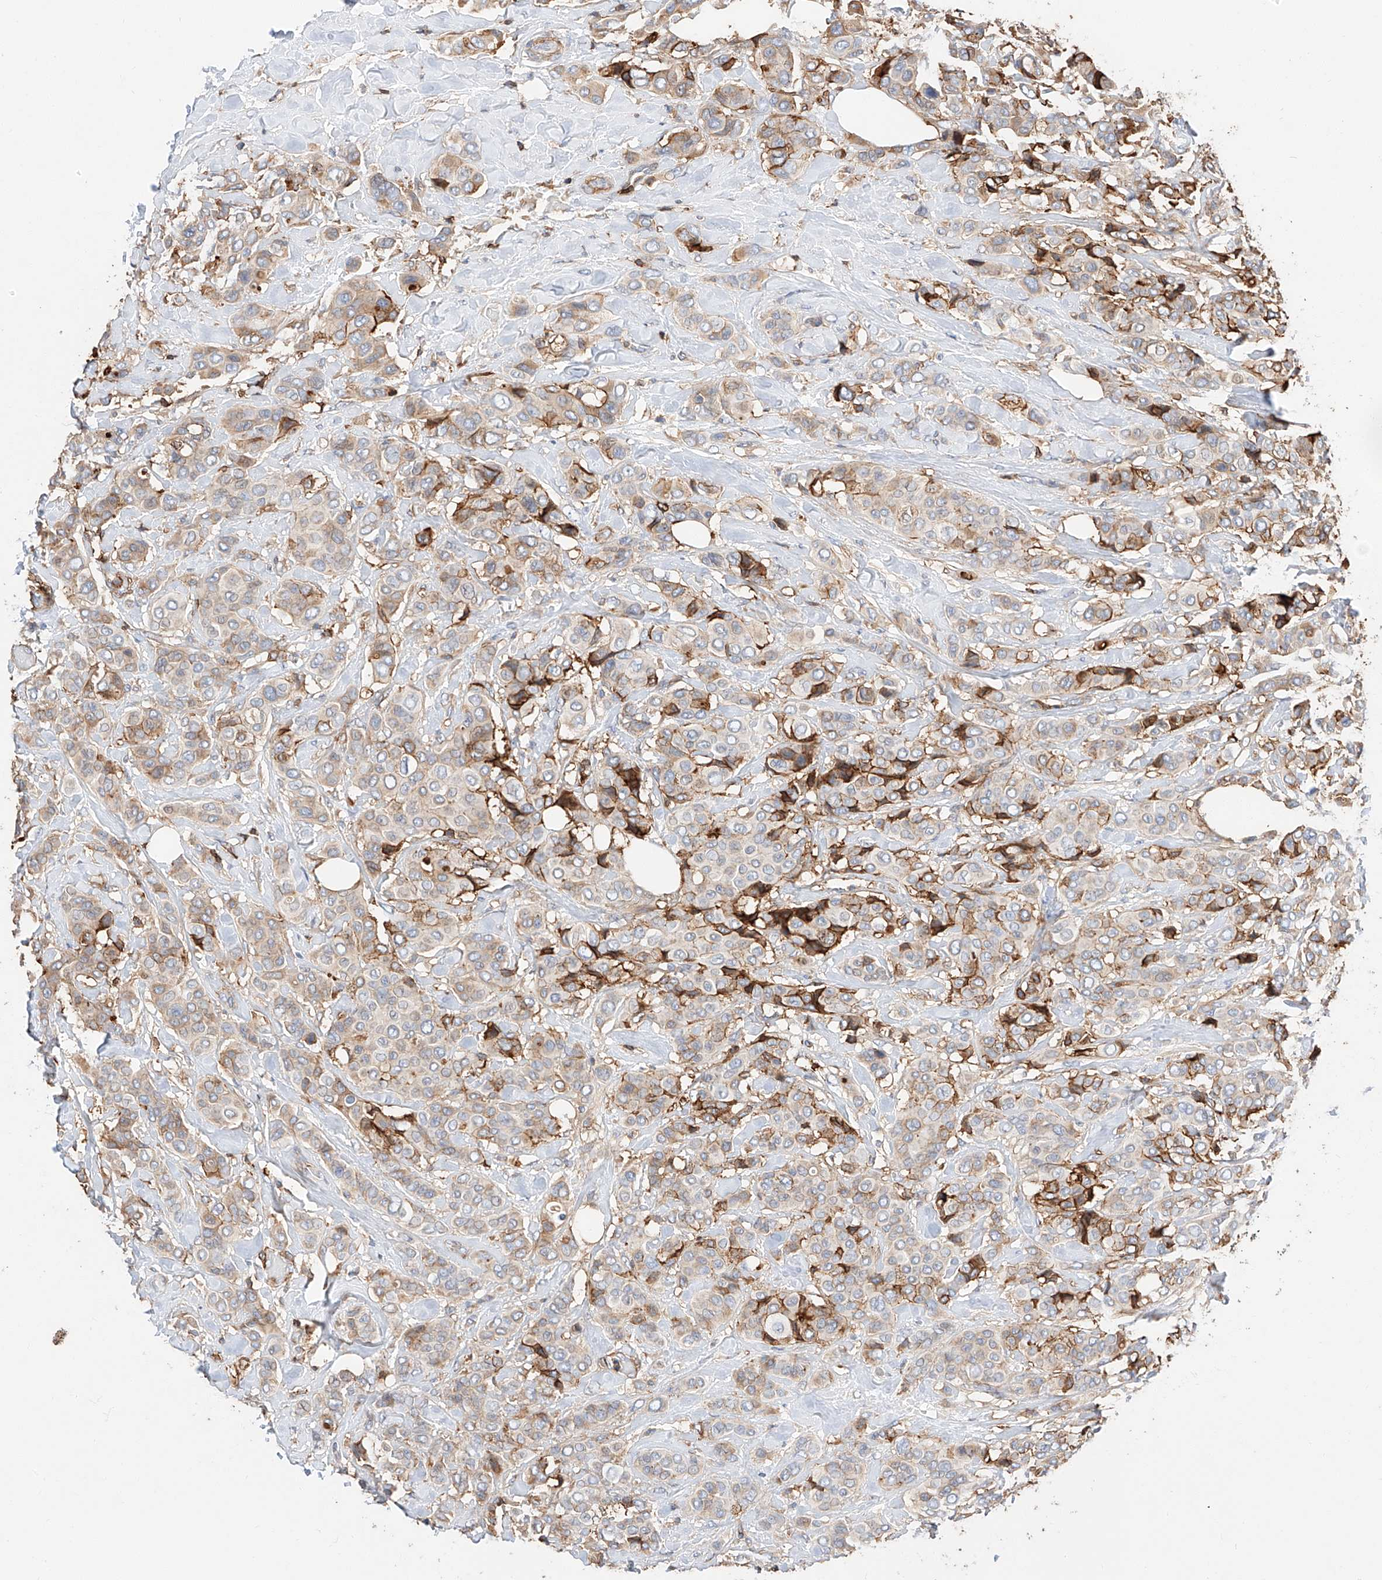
{"staining": {"intensity": "weak", "quantity": "25%-75%", "location": "cytoplasmic/membranous"}, "tissue": "breast cancer", "cell_type": "Tumor cells", "image_type": "cancer", "snomed": [{"axis": "morphology", "description": "Lobular carcinoma"}, {"axis": "topography", "description": "Breast"}], "caption": "Human breast cancer (lobular carcinoma) stained with a protein marker exhibits weak staining in tumor cells.", "gene": "WFS1", "patient": {"sex": "female", "age": 51}}